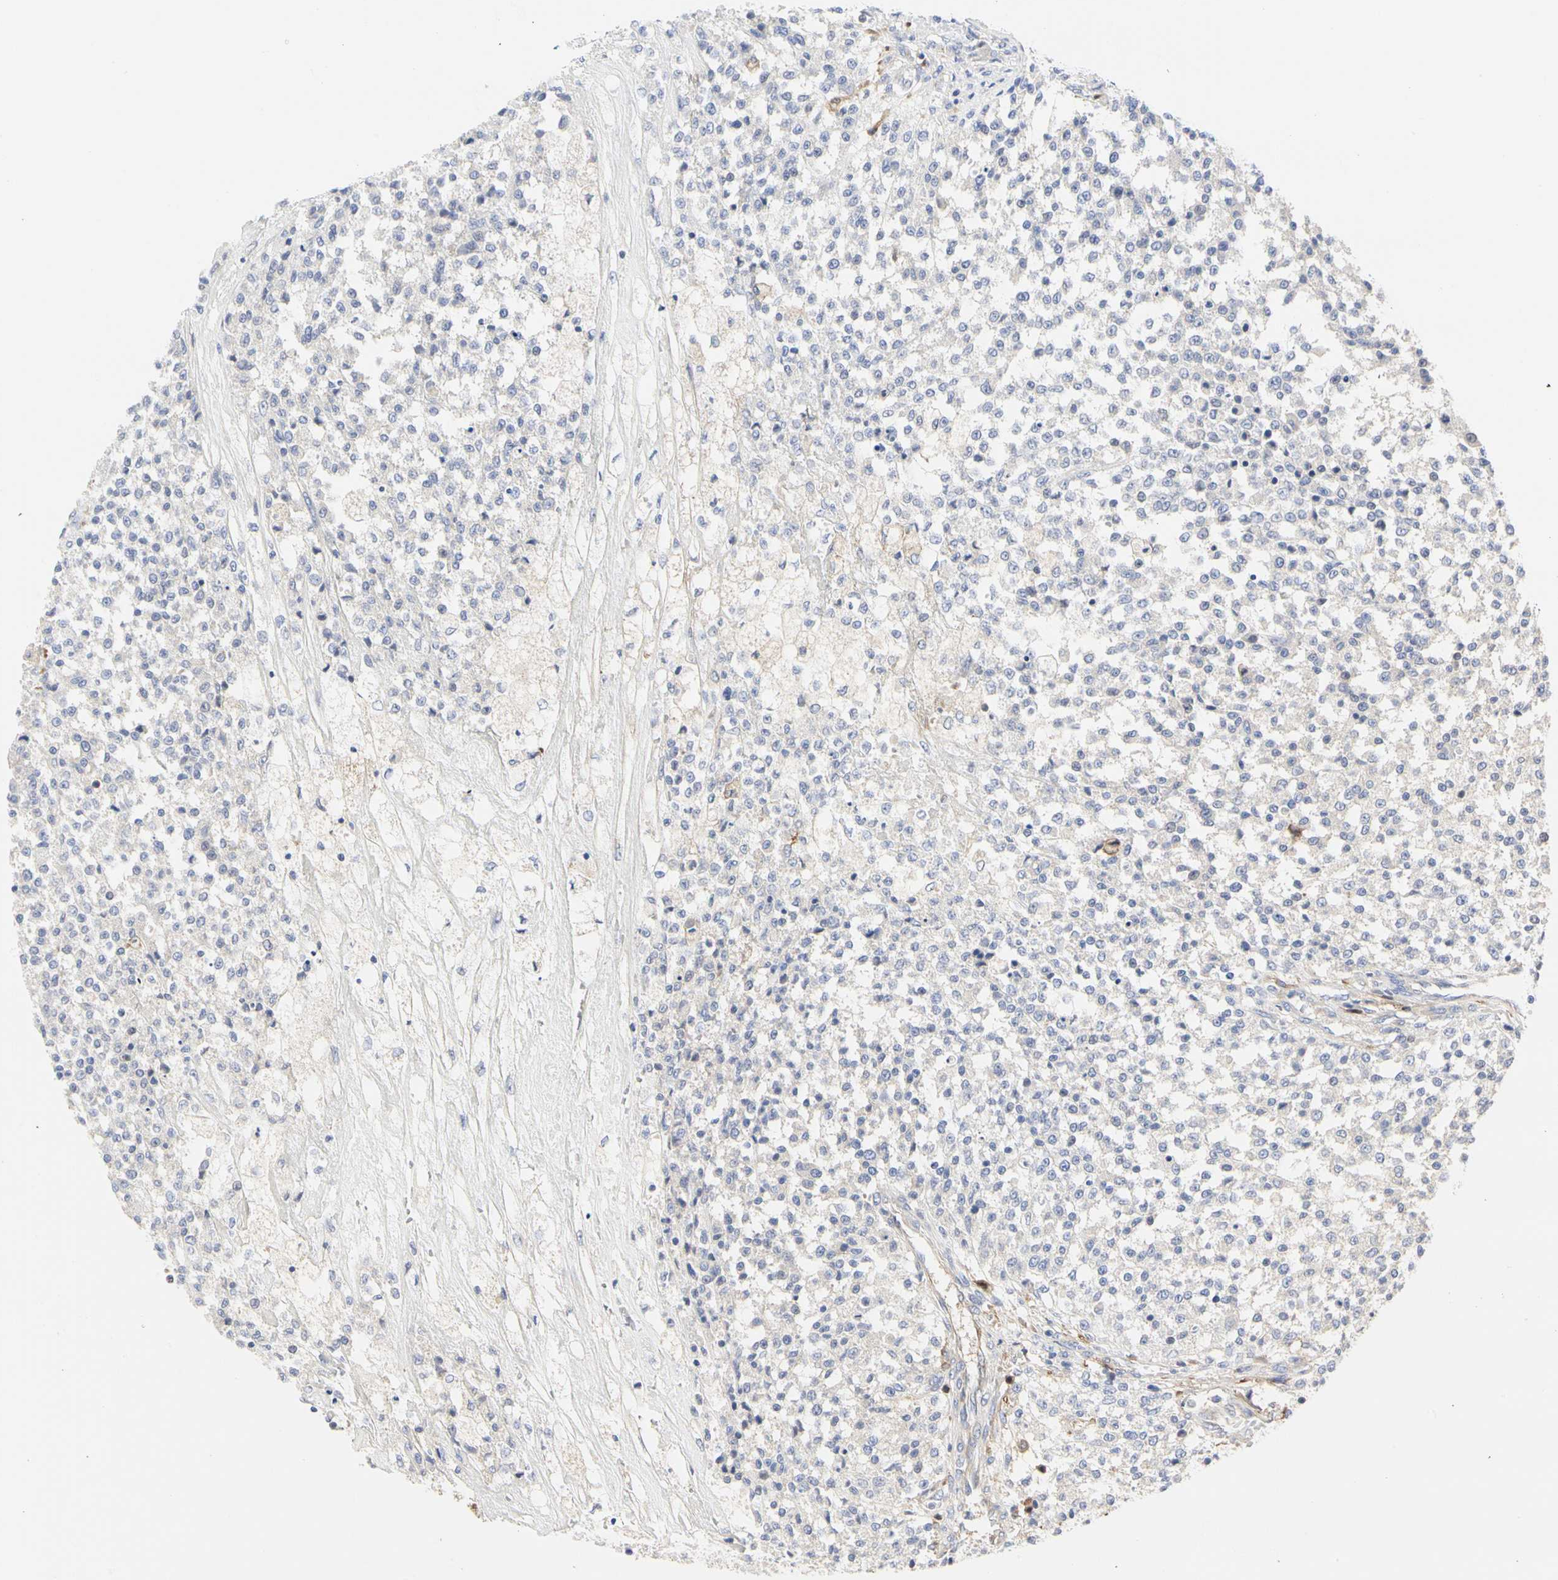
{"staining": {"intensity": "negative", "quantity": "none", "location": "none"}, "tissue": "testis cancer", "cell_type": "Tumor cells", "image_type": "cancer", "snomed": [{"axis": "morphology", "description": "Seminoma, NOS"}, {"axis": "topography", "description": "Testis"}], "caption": "Immunohistochemistry (IHC) micrograph of neoplastic tissue: human testis cancer stained with DAB shows no significant protein expression in tumor cells. (DAB (3,3'-diaminobenzidine) immunohistochemistry (IHC) visualized using brightfield microscopy, high magnification).", "gene": "C3orf52", "patient": {"sex": "male", "age": 59}}